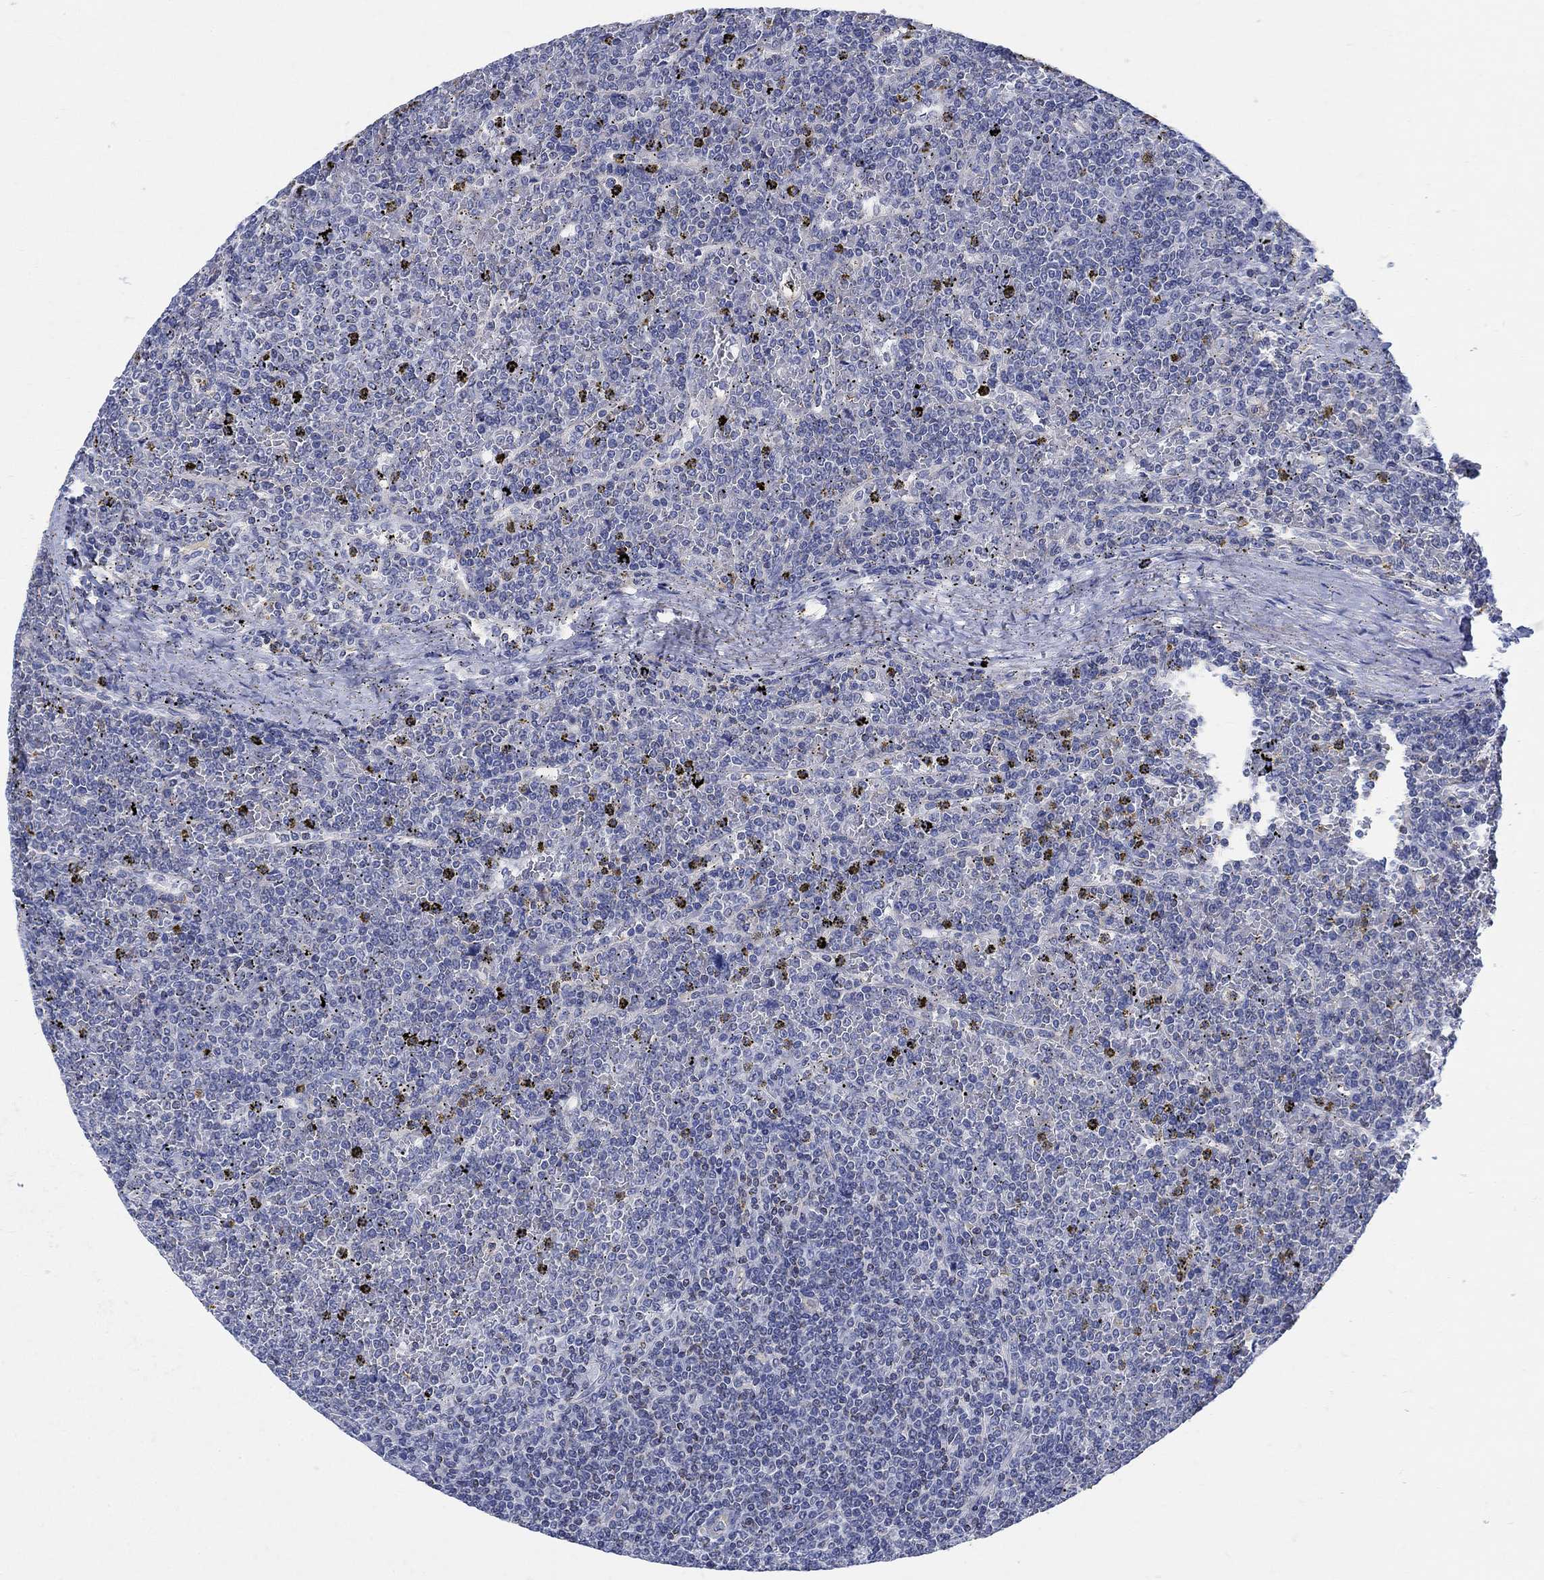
{"staining": {"intensity": "negative", "quantity": "none", "location": "none"}, "tissue": "lymphoma", "cell_type": "Tumor cells", "image_type": "cancer", "snomed": [{"axis": "morphology", "description": "Malignant lymphoma, non-Hodgkin's type, Low grade"}, {"axis": "topography", "description": "Spleen"}], "caption": "Lymphoma stained for a protein using immunohistochemistry (IHC) exhibits no expression tumor cells.", "gene": "PHF21B", "patient": {"sex": "female", "age": 19}}